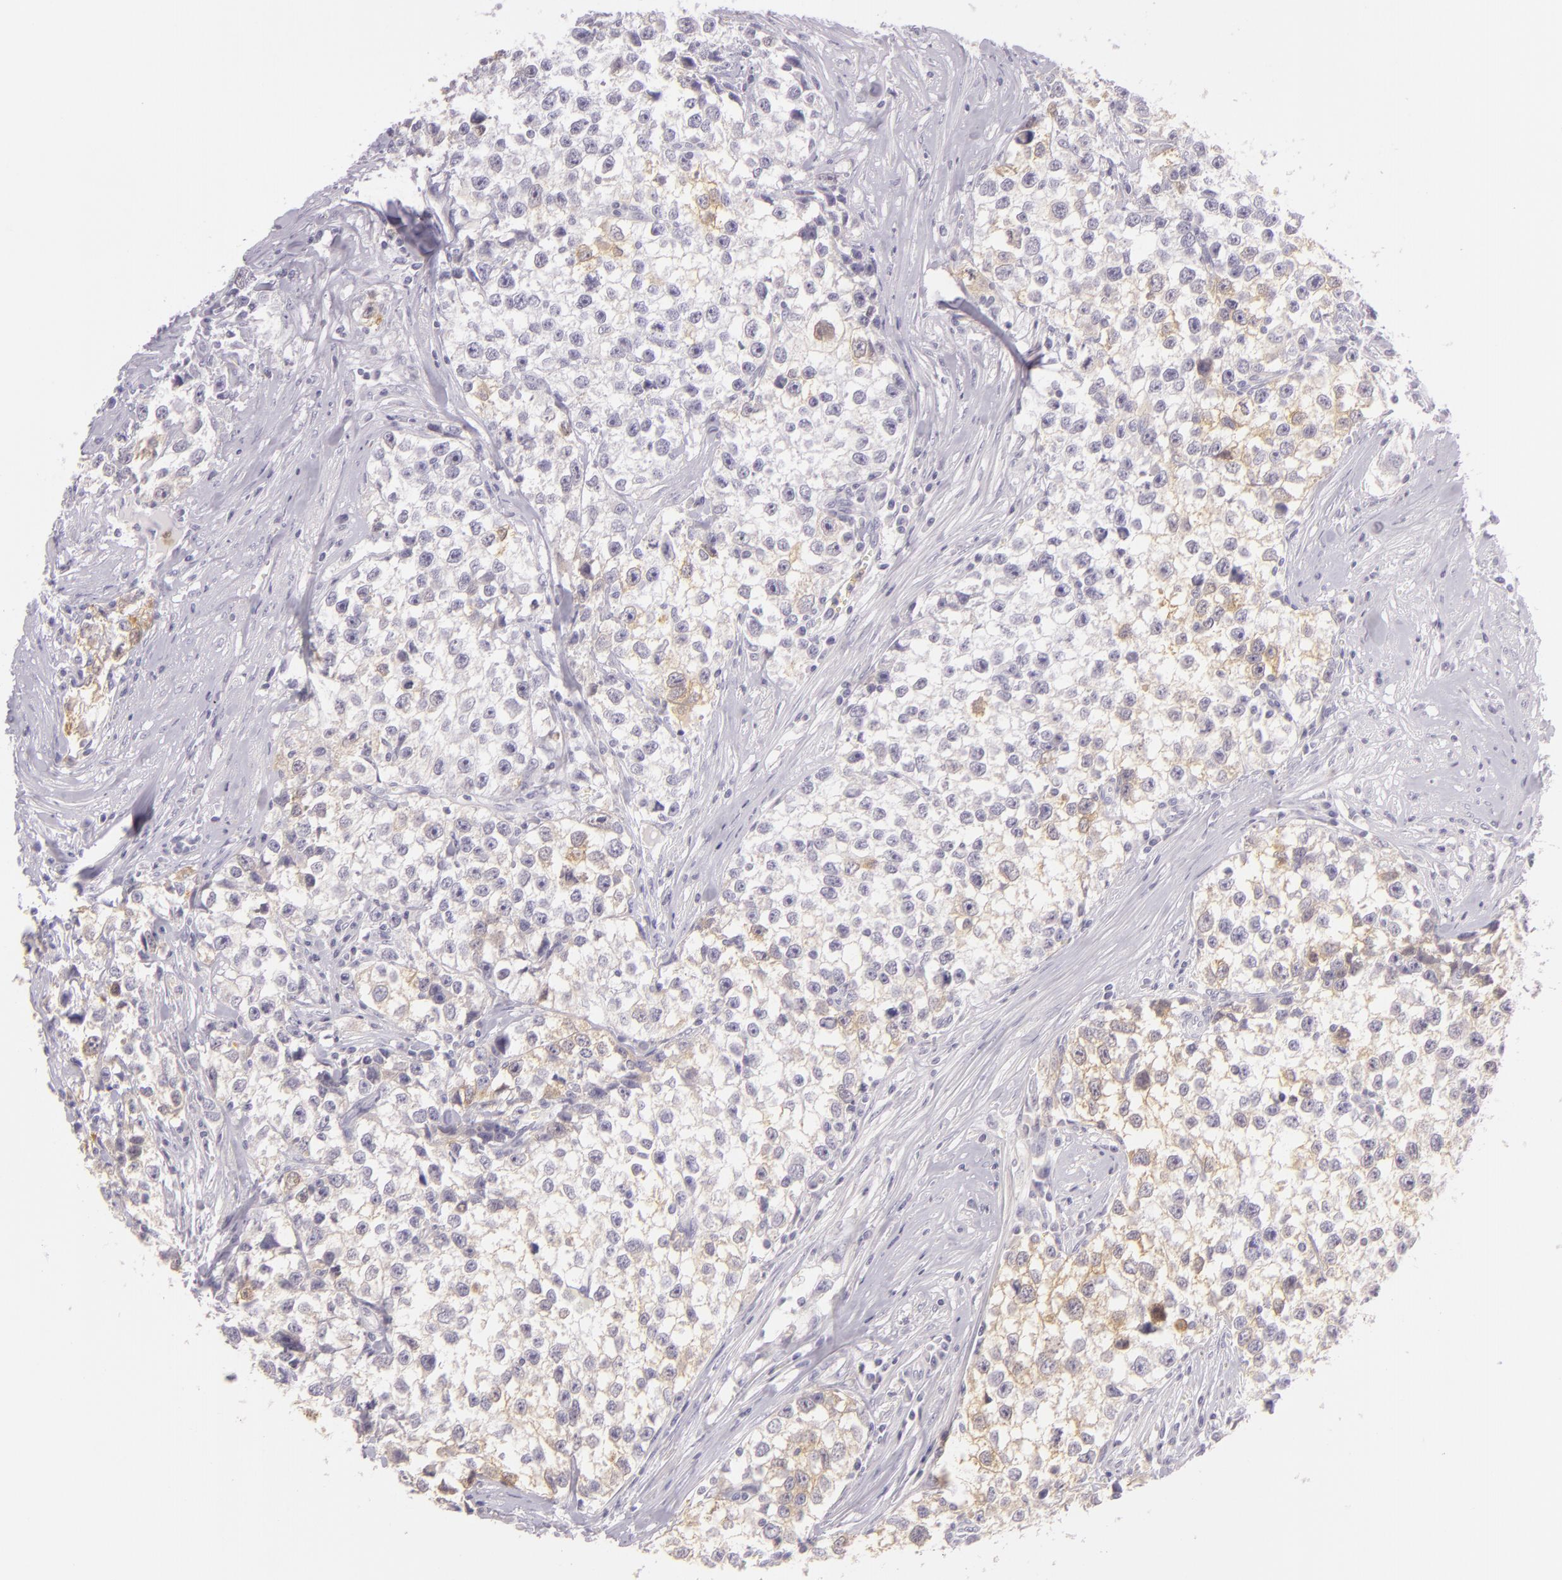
{"staining": {"intensity": "weak", "quantity": "<25%", "location": "cytoplasmic/membranous"}, "tissue": "testis cancer", "cell_type": "Tumor cells", "image_type": "cancer", "snomed": [{"axis": "morphology", "description": "Seminoma, NOS"}, {"axis": "morphology", "description": "Carcinoma, Embryonal, NOS"}, {"axis": "topography", "description": "Testis"}], "caption": "Immunohistochemistry (IHC) of embryonal carcinoma (testis) exhibits no expression in tumor cells.", "gene": "CBS", "patient": {"sex": "male", "age": 30}}